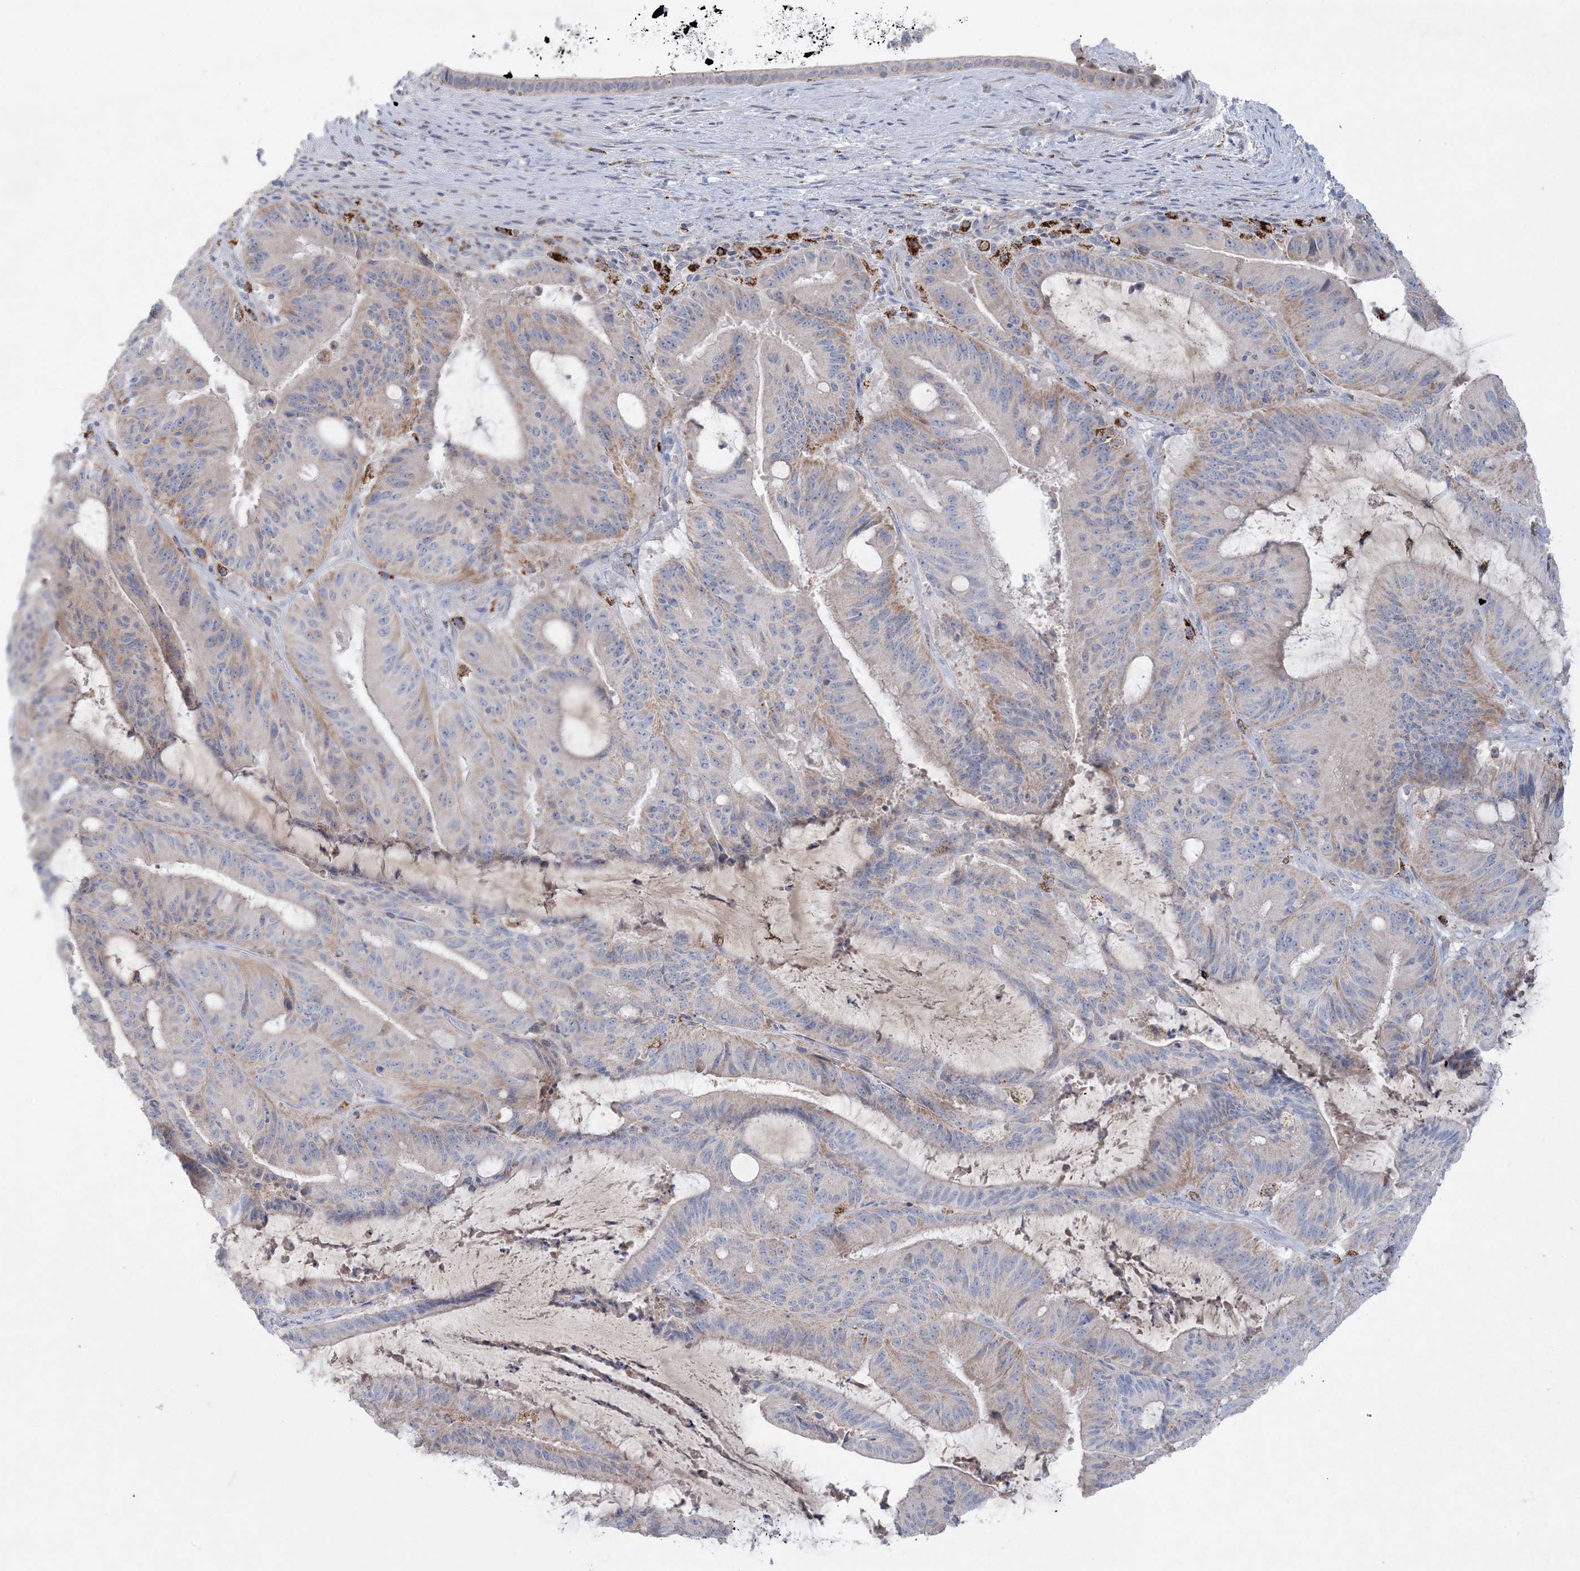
{"staining": {"intensity": "negative", "quantity": "none", "location": "none"}, "tissue": "liver cancer", "cell_type": "Tumor cells", "image_type": "cancer", "snomed": [{"axis": "morphology", "description": "Normal tissue, NOS"}, {"axis": "morphology", "description": "Cholangiocarcinoma"}, {"axis": "topography", "description": "Liver"}, {"axis": "topography", "description": "Peripheral nerve tissue"}], "caption": "DAB immunohistochemical staining of human liver cholangiocarcinoma reveals no significant positivity in tumor cells. (Brightfield microscopy of DAB (3,3'-diaminobenzidine) immunohistochemistry (IHC) at high magnification).", "gene": "KCTD6", "patient": {"sex": "female", "age": 73}}